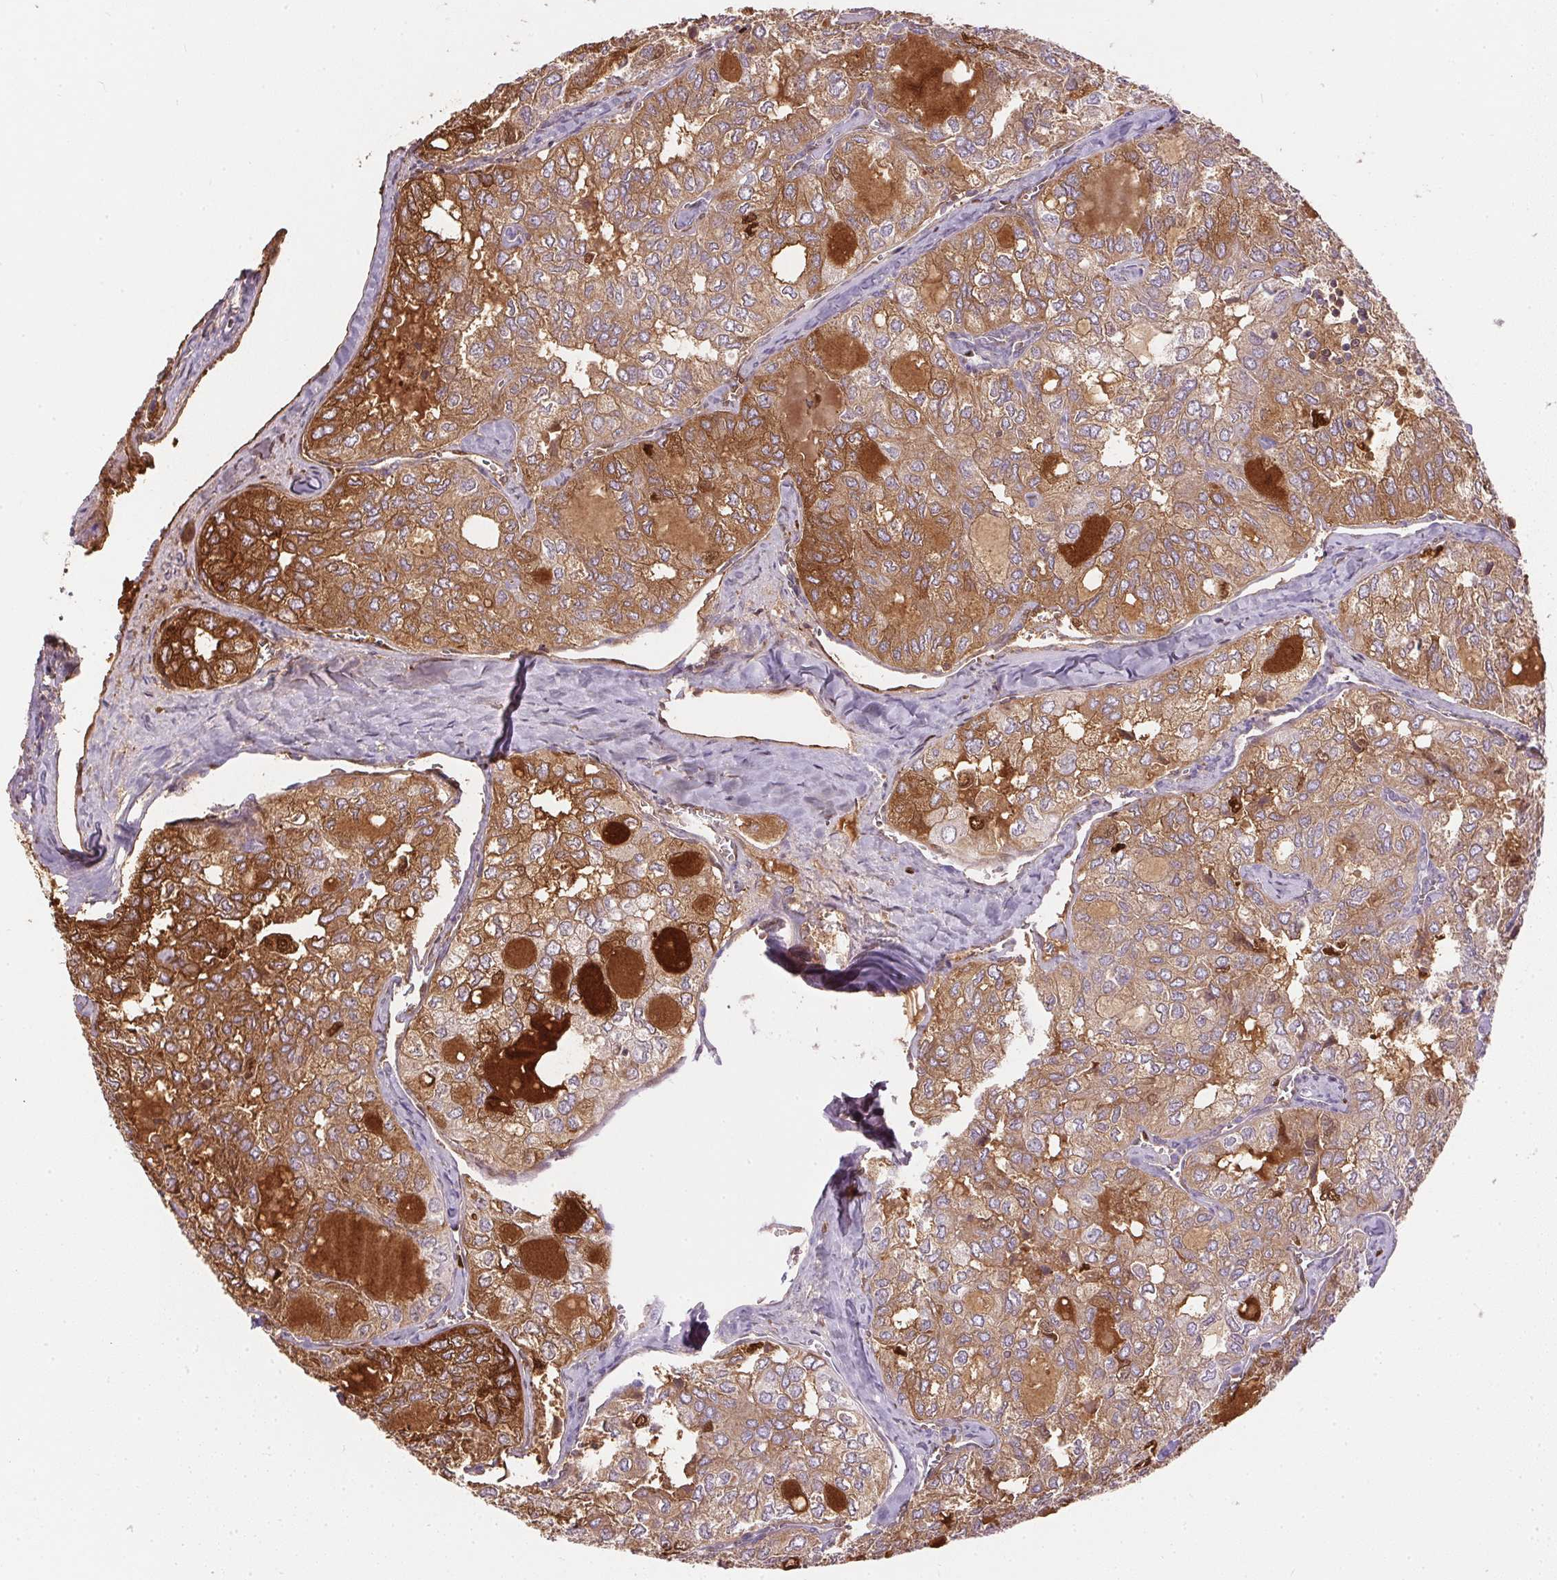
{"staining": {"intensity": "moderate", "quantity": "25%-75%", "location": "cytoplasmic/membranous"}, "tissue": "thyroid cancer", "cell_type": "Tumor cells", "image_type": "cancer", "snomed": [{"axis": "morphology", "description": "Follicular adenoma carcinoma, NOS"}, {"axis": "topography", "description": "Thyroid gland"}], "caption": "Immunohistochemical staining of human thyroid cancer exhibits medium levels of moderate cytoplasmic/membranous expression in about 25%-75% of tumor cells.", "gene": "ORM1", "patient": {"sex": "male", "age": 75}}